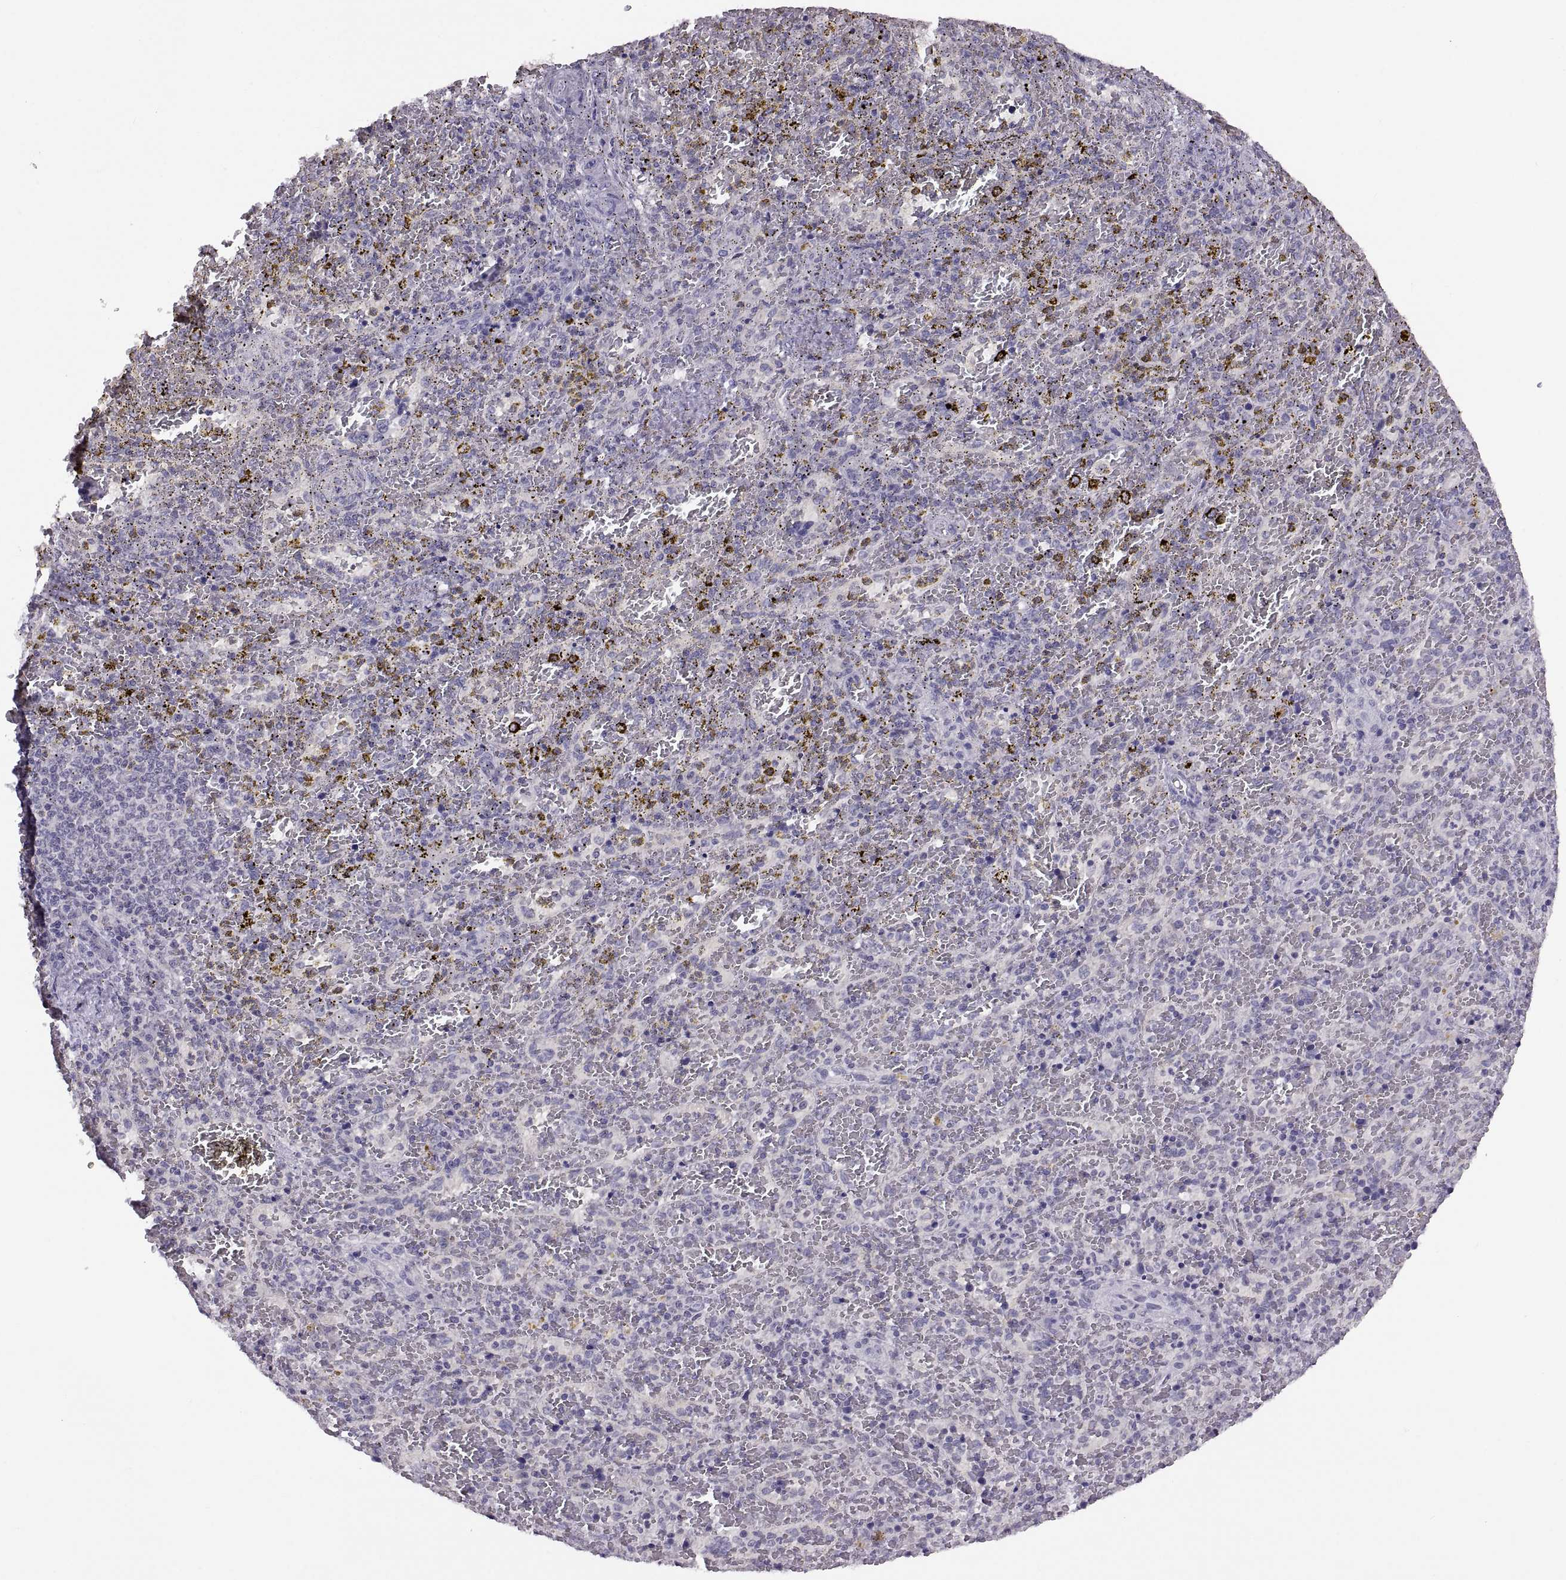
{"staining": {"intensity": "negative", "quantity": "none", "location": "none"}, "tissue": "spleen", "cell_type": "Cells in red pulp", "image_type": "normal", "snomed": [{"axis": "morphology", "description": "Normal tissue, NOS"}, {"axis": "topography", "description": "Spleen"}], "caption": "This micrograph is of unremarkable spleen stained with immunohistochemistry to label a protein in brown with the nuclei are counter-stained blue. There is no staining in cells in red pulp.", "gene": "ADH6", "patient": {"sex": "female", "age": 50}}